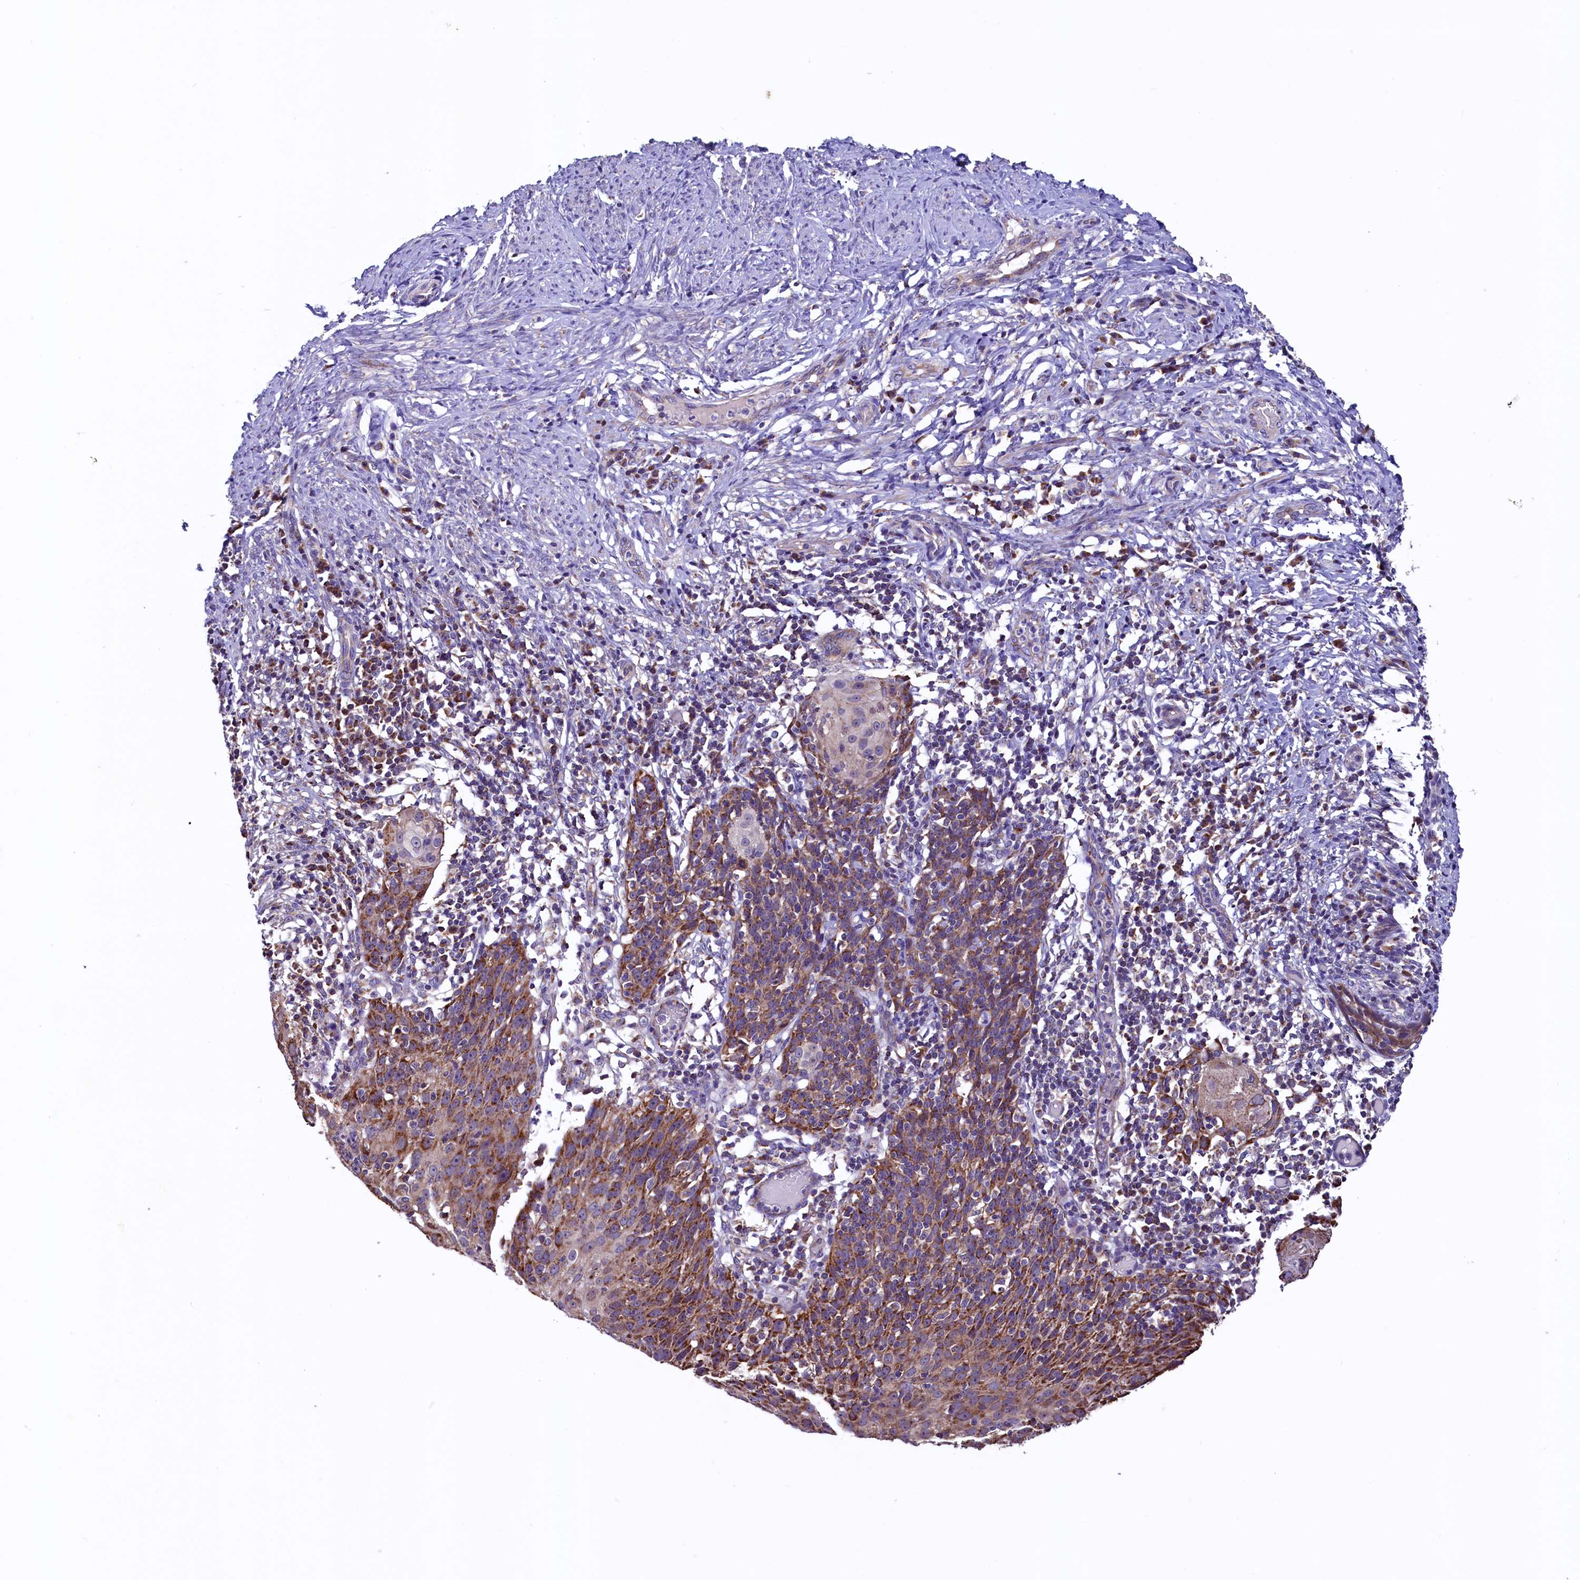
{"staining": {"intensity": "moderate", "quantity": ">75%", "location": "cytoplasmic/membranous"}, "tissue": "cervical cancer", "cell_type": "Tumor cells", "image_type": "cancer", "snomed": [{"axis": "morphology", "description": "Squamous cell carcinoma, NOS"}, {"axis": "topography", "description": "Cervix"}], "caption": "High-magnification brightfield microscopy of cervical cancer (squamous cell carcinoma) stained with DAB (3,3'-diaminobenzidine) (brown) and counterstained with hematoxylin (blue). tumor cells exhibit moderate cytoplasmic/membranous positivity is present in about>75% of cells.", "gene": "STARD5", "patient": {"sex": "female", "age": 50}}